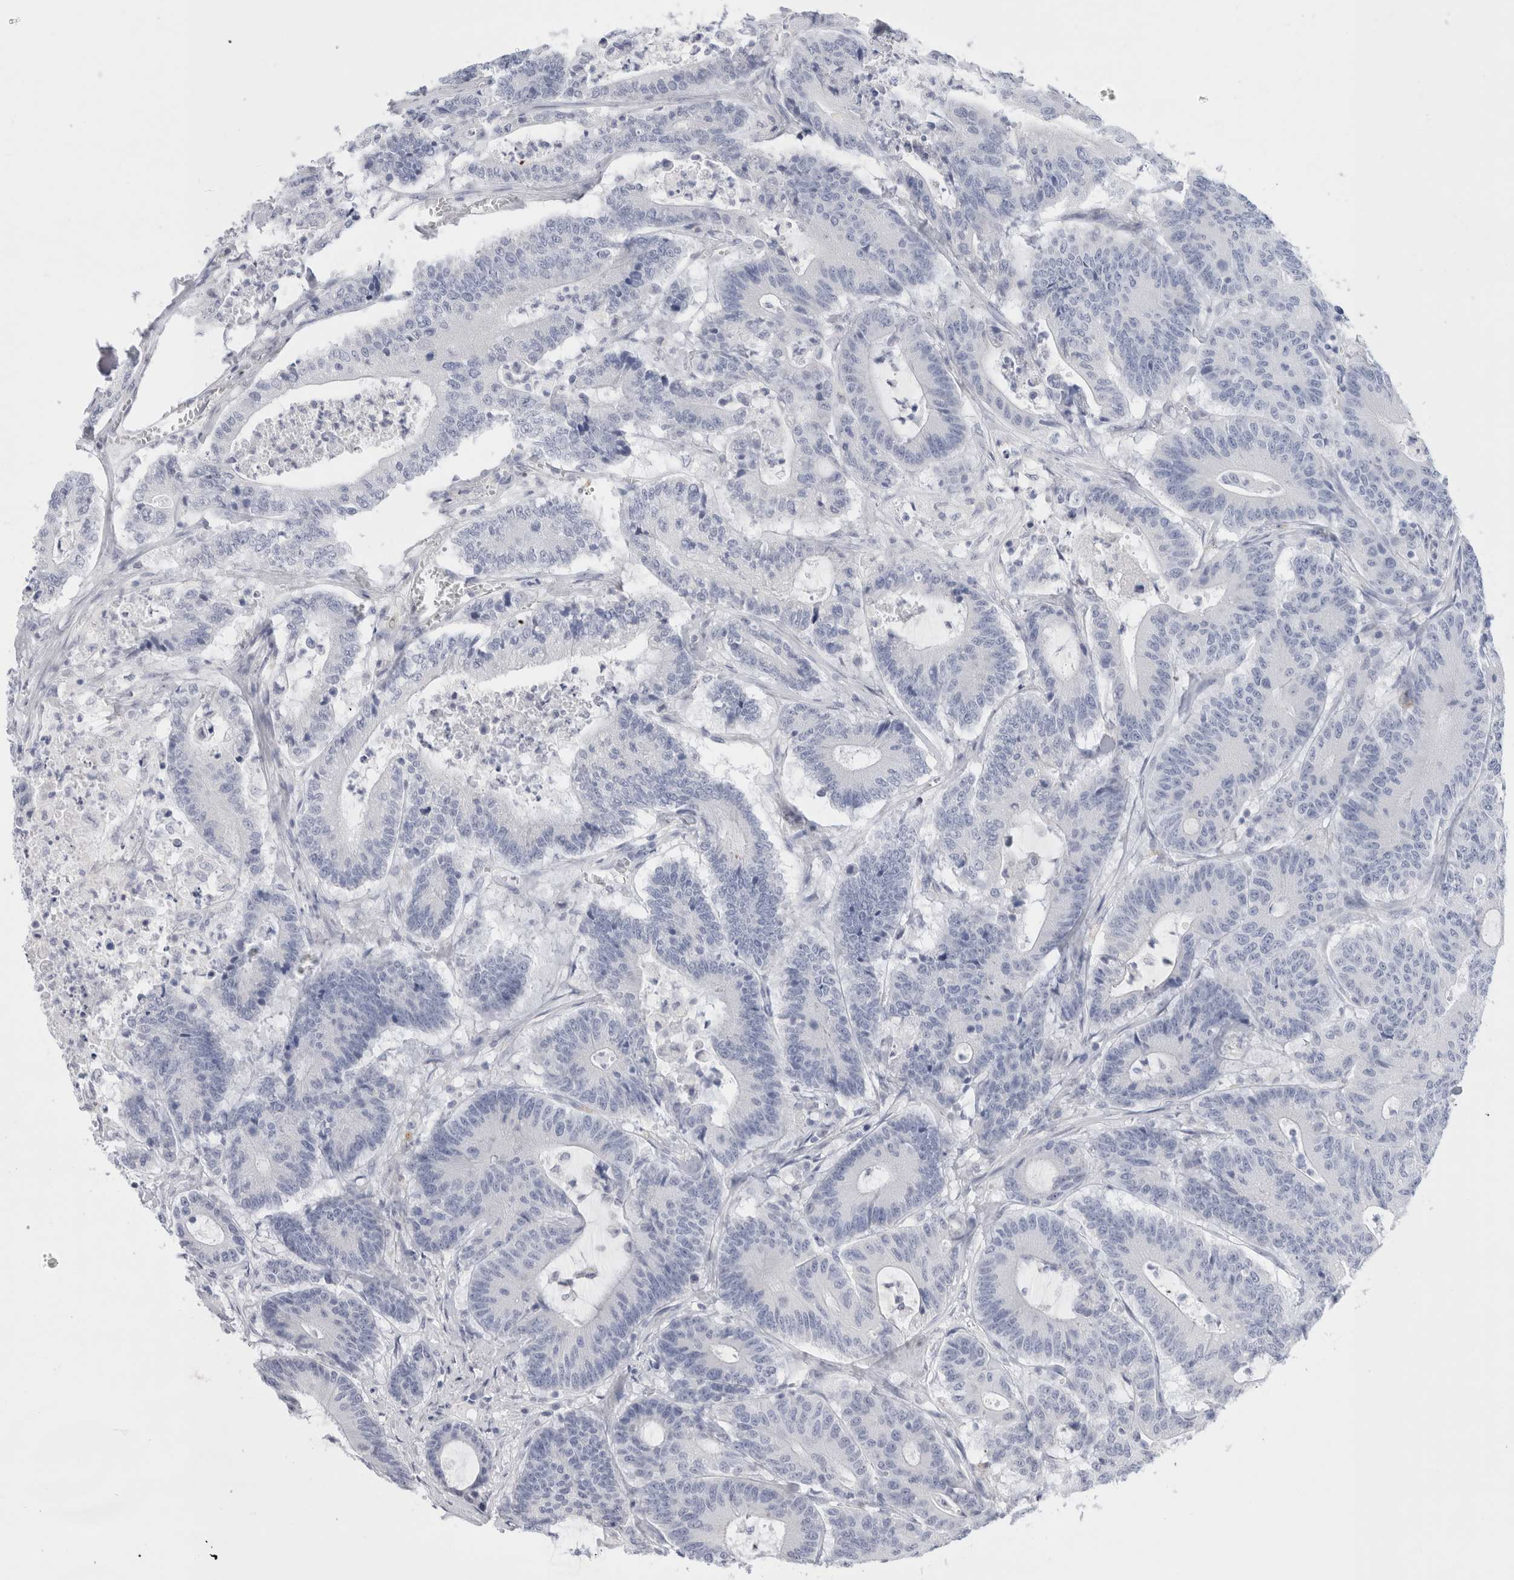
{"staining": {"intensity": "negative", "quantity": "none", "location": "none"}, "tissue": "colorectal cancer", "cell_type": "Tumor cells", "image_type": "cancer", "snomed": [{"axis": "morphology", "description": "Adenocarcinoma, NOS"}, {"axis": "topography", "description": "Colon"}], "caption": "DAB immunohistochemical staining of adenocarcinoma (colorectal) reveals no significant expression in tumor cells.", "gene": "MUC15", "patient": {"sex": "female", "age": 84}}